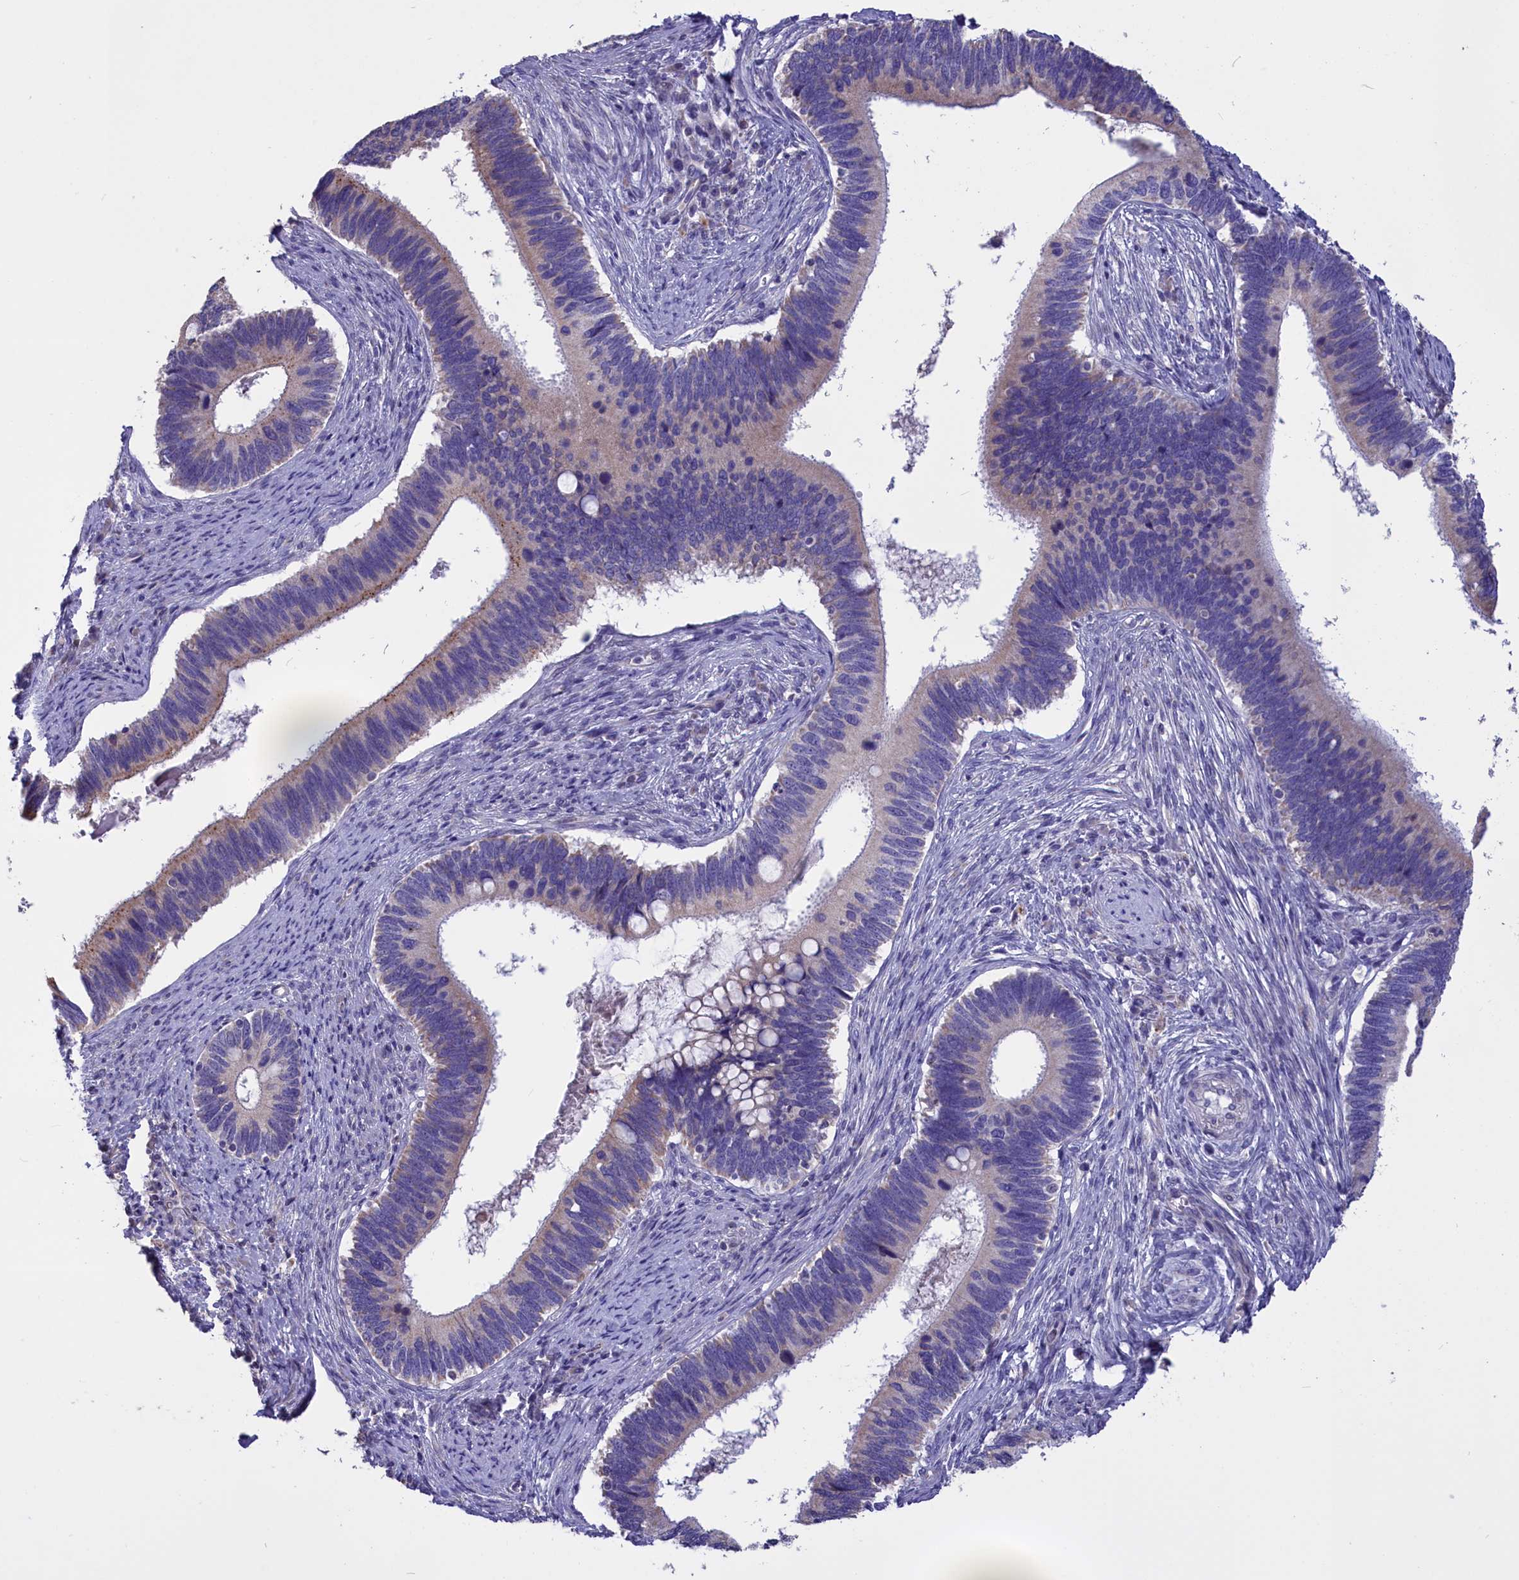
{"staining": {"intensity": "moderate", "quantity": "<25%", "location": "cytoplasmic/membranous"}, "tissue": "cervical cancer", "cell_type": "Tumor cells", "image_type": "cancer", "snomed": [{"axis": "morphology", "description": "Adenocarcinoma, NOS"}, {"axis": "topography", "description": "Cervix"}], "caption": "Human adenocarcinoma (cervical) stained for a protein (brown) reveals moderate cytoplasmic/membranous positive staining in about <25% of tumor cells.", "gene": "CYP2U1", "patient": {"sex": "female", "age": 42}}